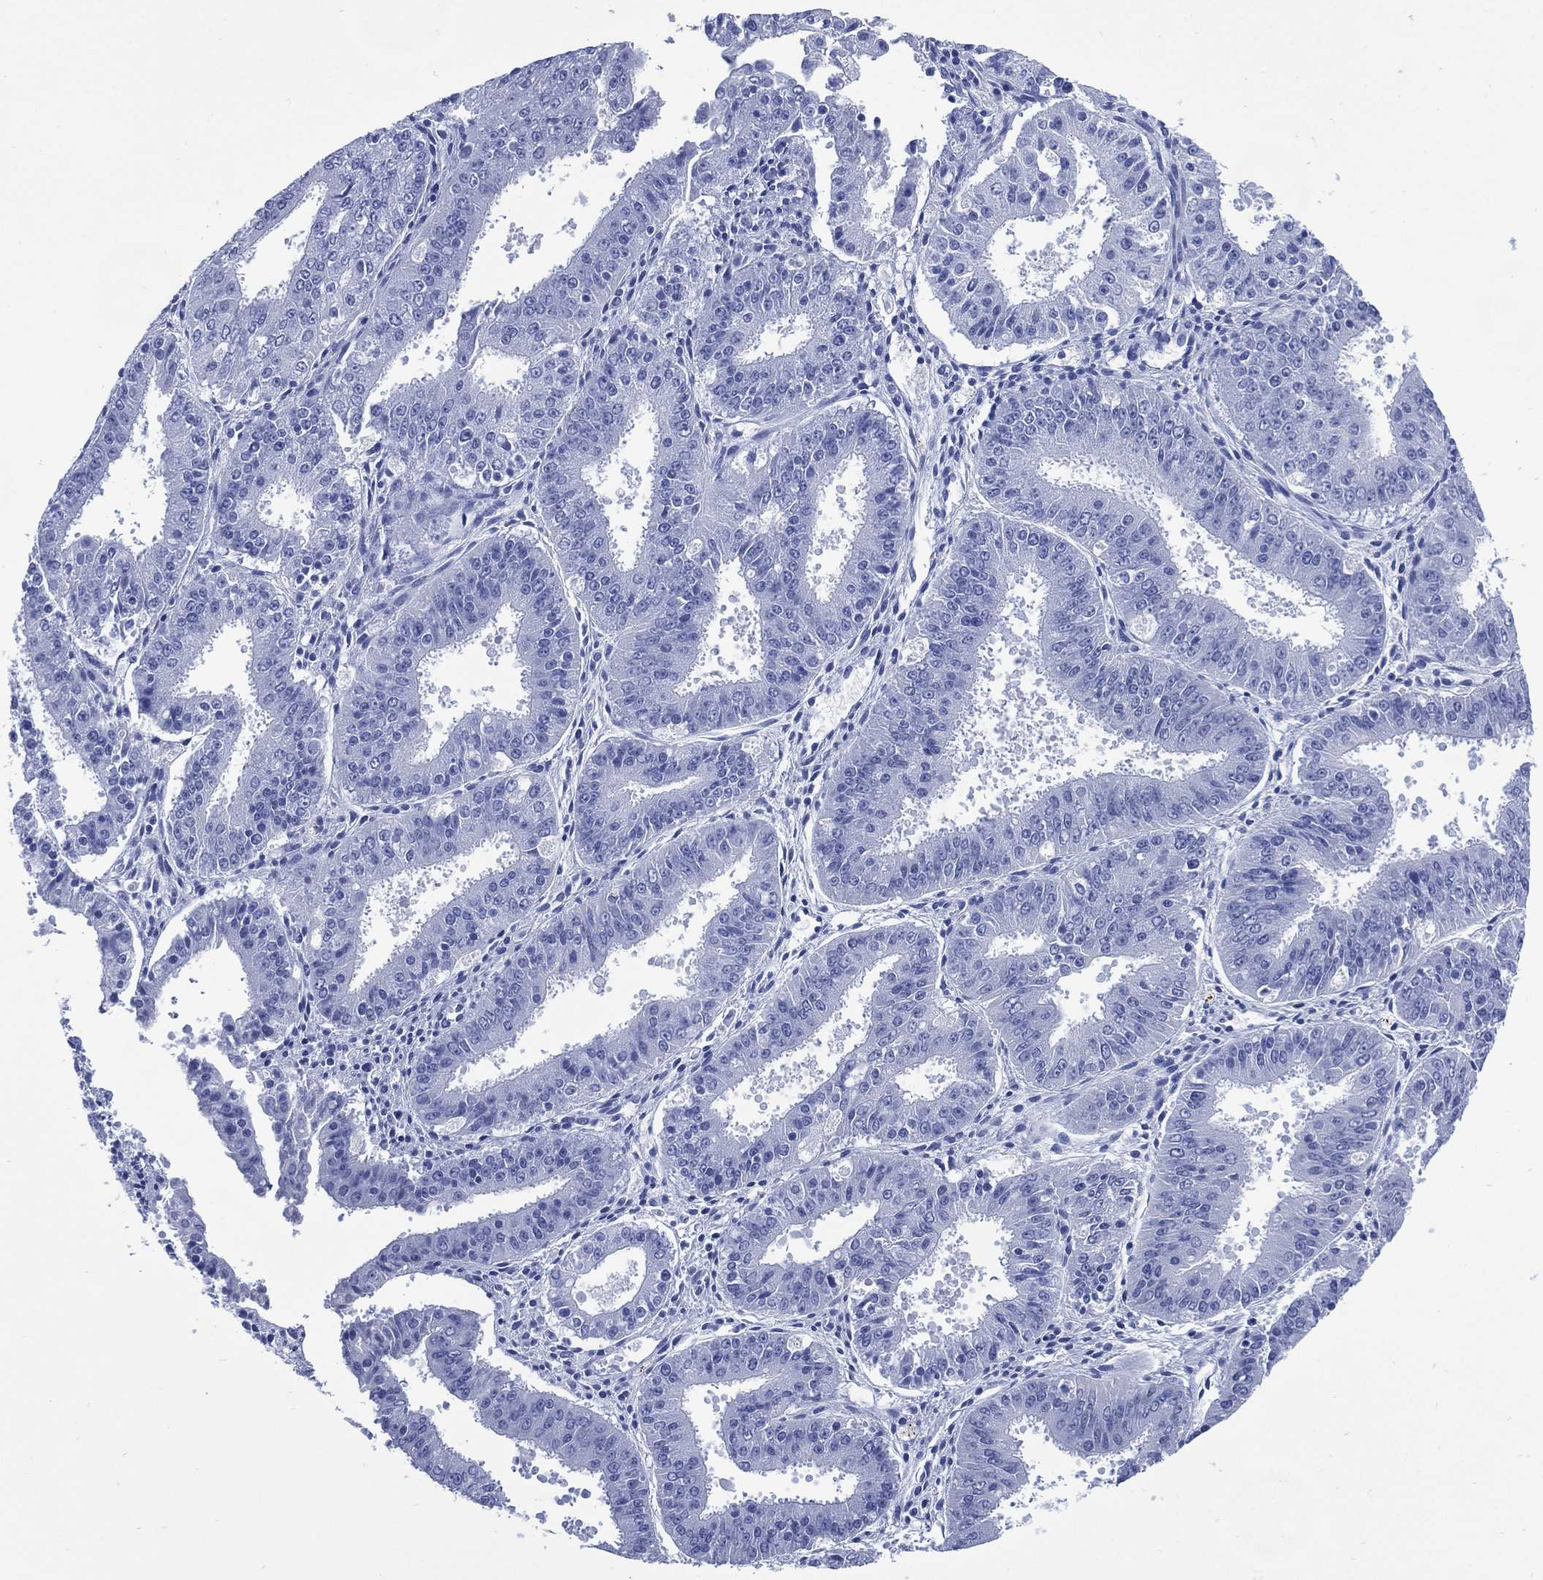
{"staining": {"intensity": "negative", "quantity": "none", "location": "none"}, "tissue": "ovarian cancer", "cell_type": "Tumor cells", "image_type": "cancer", "snomed": [{"axis": "morphology", "description": "Carcinoma, endometroid"}, {"axis": "topography", "description": "Ovary"}], "caption": "IHC of human ovarian cancer (endometroid carcinoma) shows no expression in tumor cells.", "gene": "SHCBP1L", "patient": {"sex": "female", "age": 42}}